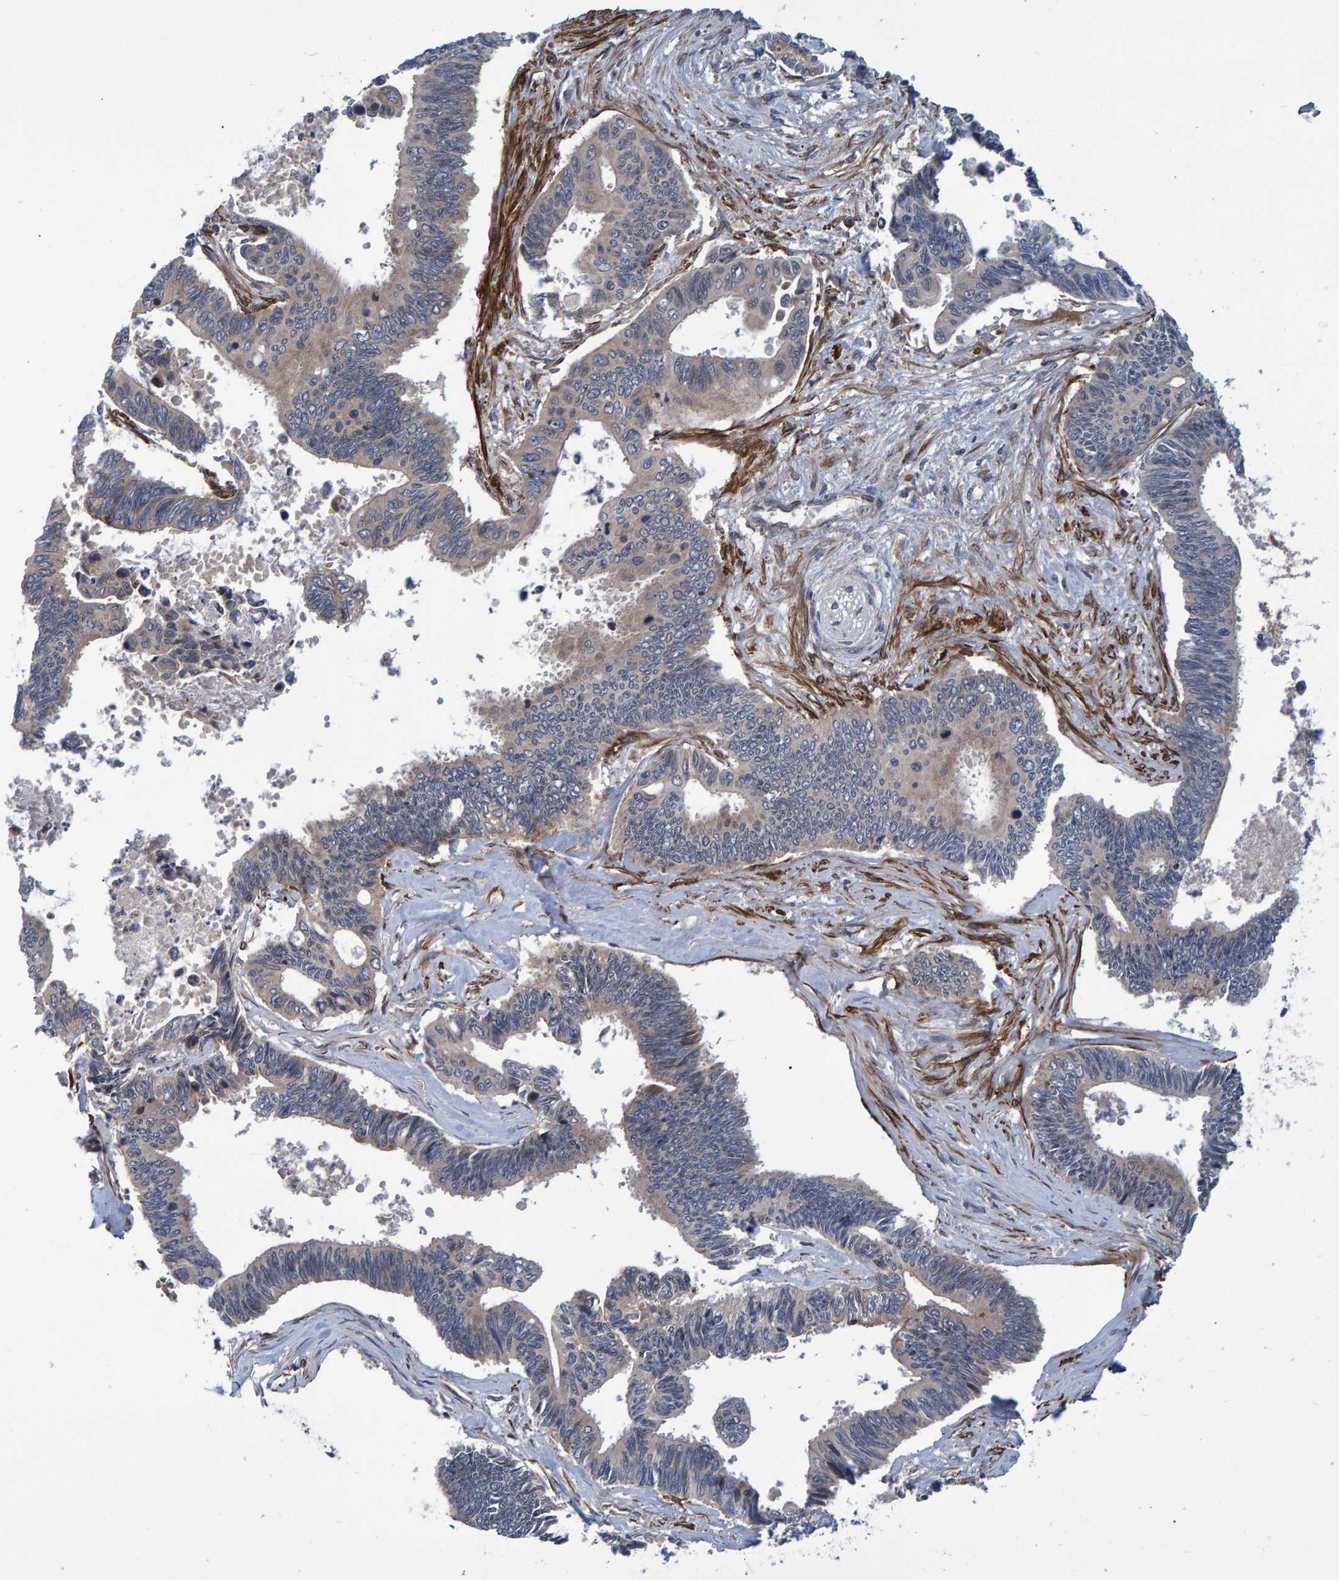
{"staining": {"intensity": "negative", "quantity": "none", "location": "none"}, "tissue": "pancreatic cancer", "cell_type": "Tumor cells", "image_type": "cancer", "snomed": [{"axis": "morphology", "description": "Adenocarcinoma, NOS"}, {"axis": "topography", "description": "Pancreas"}], "caption": "Tumor cells show no significant staining in pancreatic cancer. (Brightfield microscopy of DAB IHC at high magnification).", "gene": "ATP6V1H", "patient": {"sex": "female", "age": 70}}